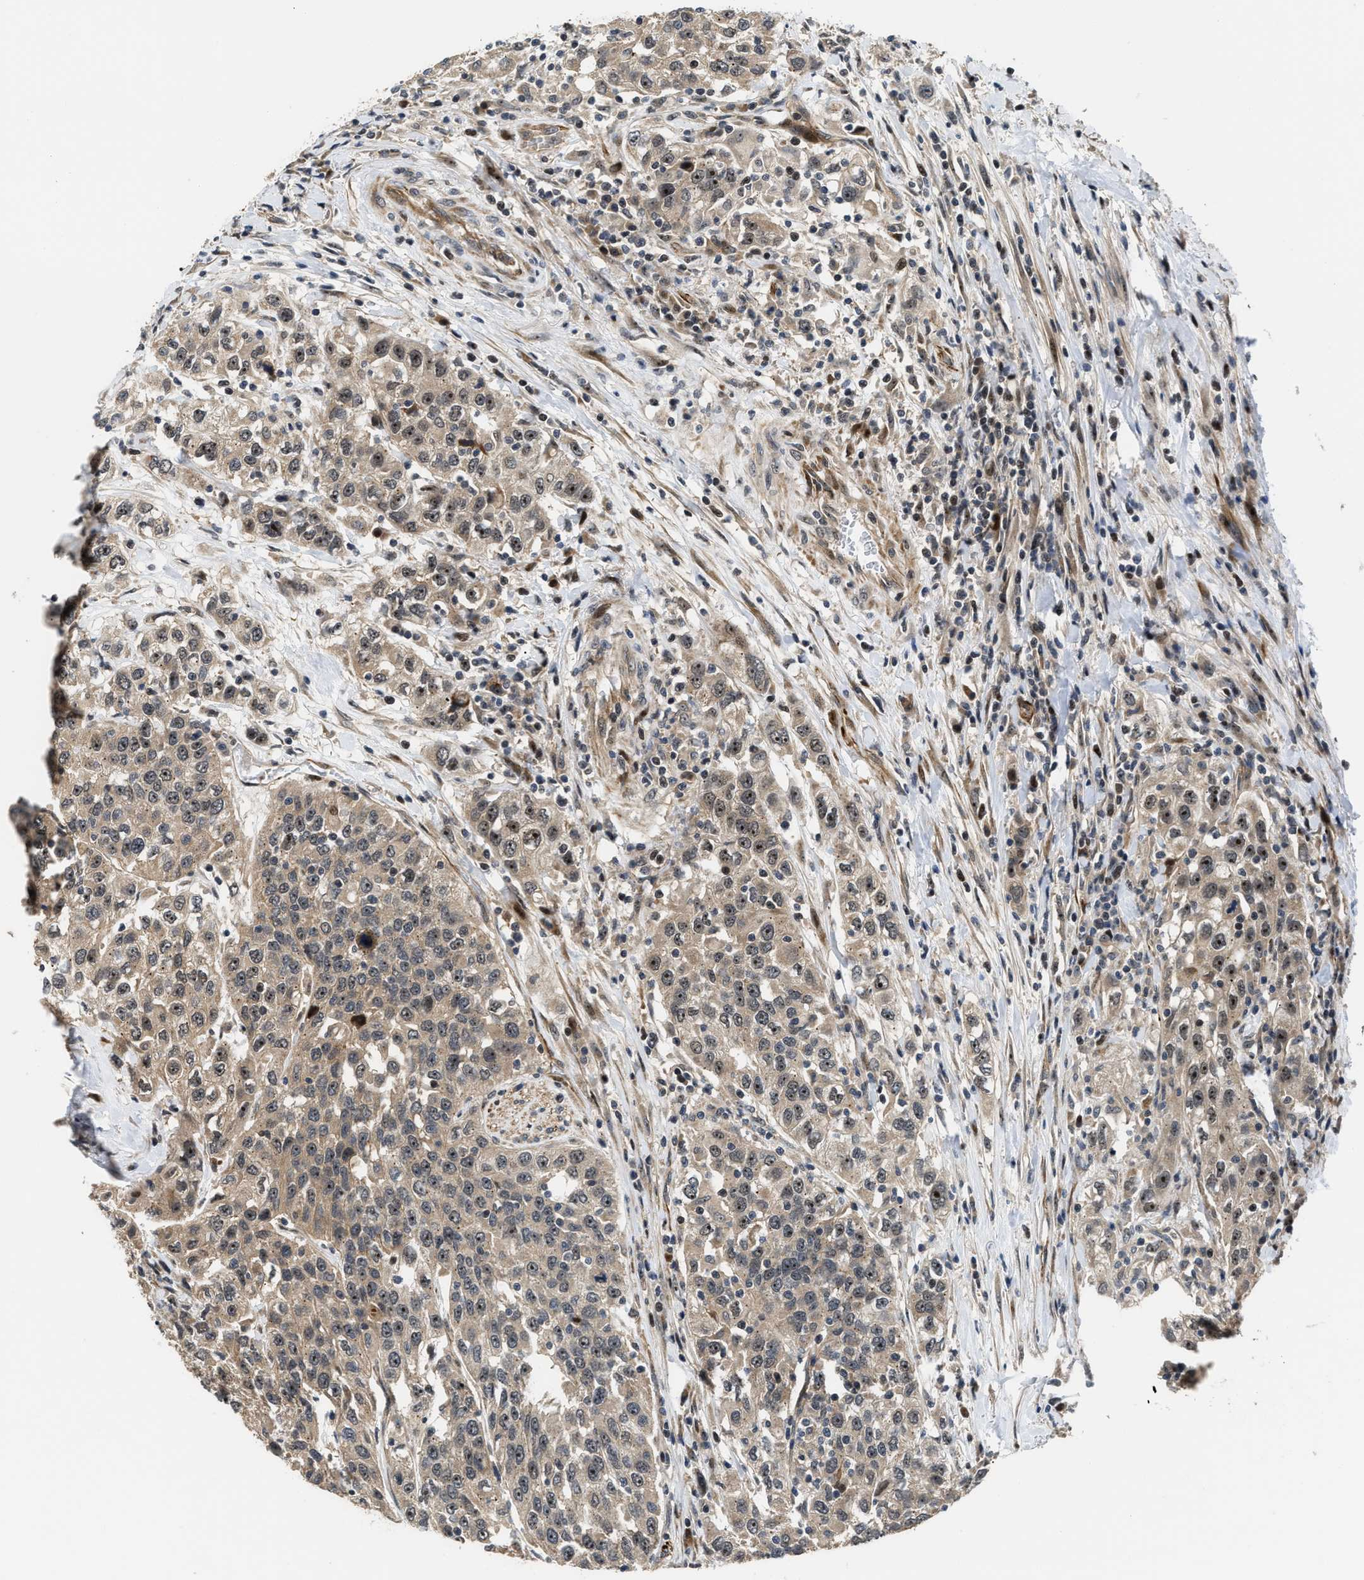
{"staining": {"intensity": "weak", "quantity": ">75%", "location": "cytoplasmic/membranous,nuclear"}, "tissue": "urothelial cancer", "cell_type": "Tumor cells", "image_type": "cancer", "snomed": [{"axis": "morphology", "description": "Urothelial carcinoma, High grade"}, {"axis": "topography", "description": "Urinary bladder"}], "caption": "This image shows immunohistochemistry staining of human urothelial cancer, with low weak cytoplasmic/membranous and nuclear positivity in approximately >75% of tumor cells.", "gene": "ALDH3A2", "patient": {"sex": "female", "age": 80}}